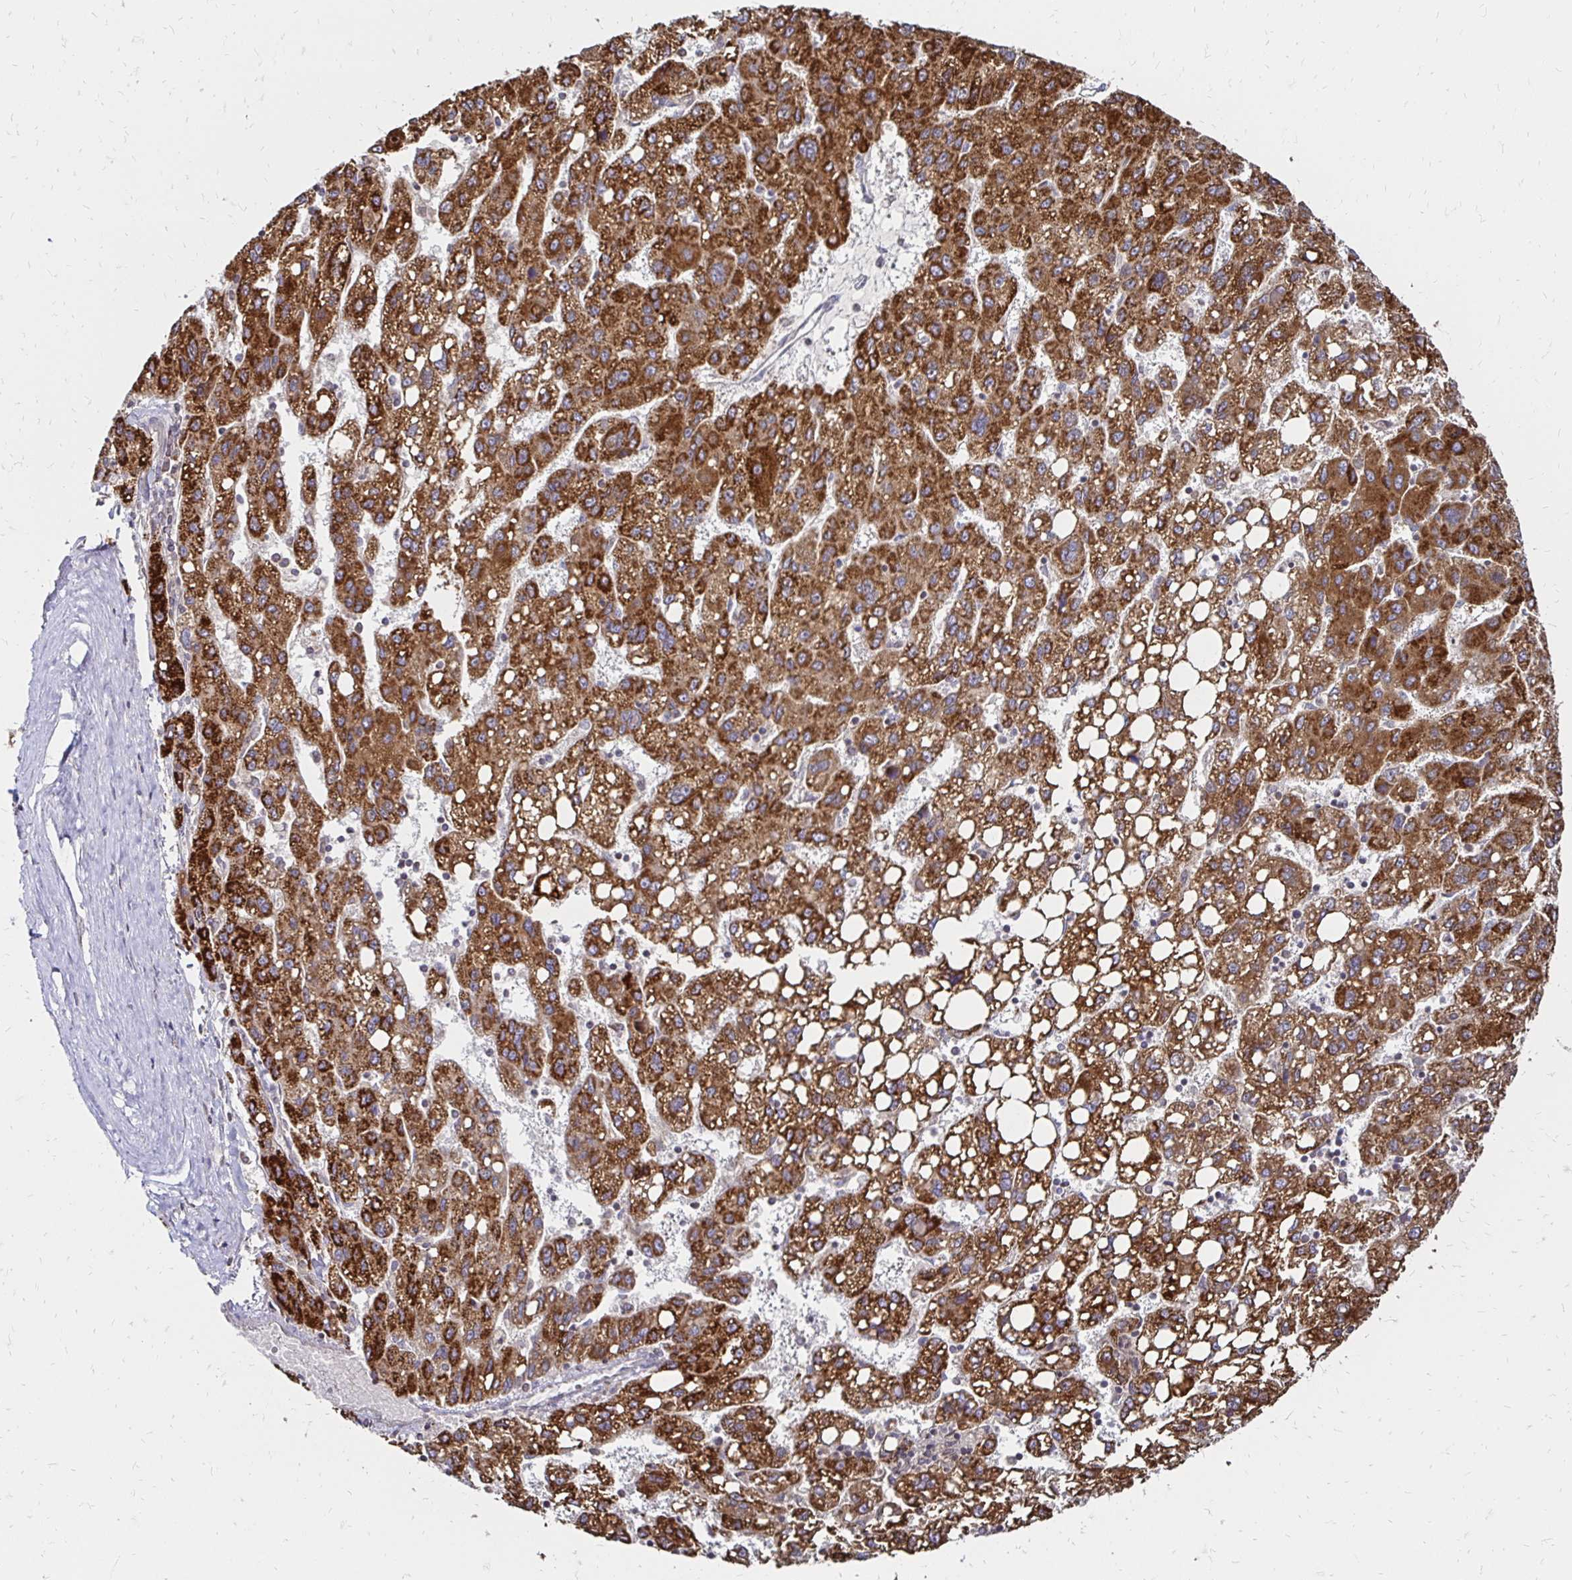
{"staining": {"intensity": "strong", "quantity": ">75%", "location": "cytoplasmic/membranous"}, "tissue": "liver cancer", "cell_type": "Tumor cells", "image_type": "cancer", "snomed": [{"axis": "morphology", "description": "Carcinoma, Hepatocellular, NOS"}, {"axis": "topography", "description": "Liver"}], "caption": "A brown stain labels strong cytoplasmic/membranous staining of a protein in liver cancer (hepatocellular carcinoma) tumor cells.", "gene": "ZW10", "patient": {"sex": "female", "age": 82}}